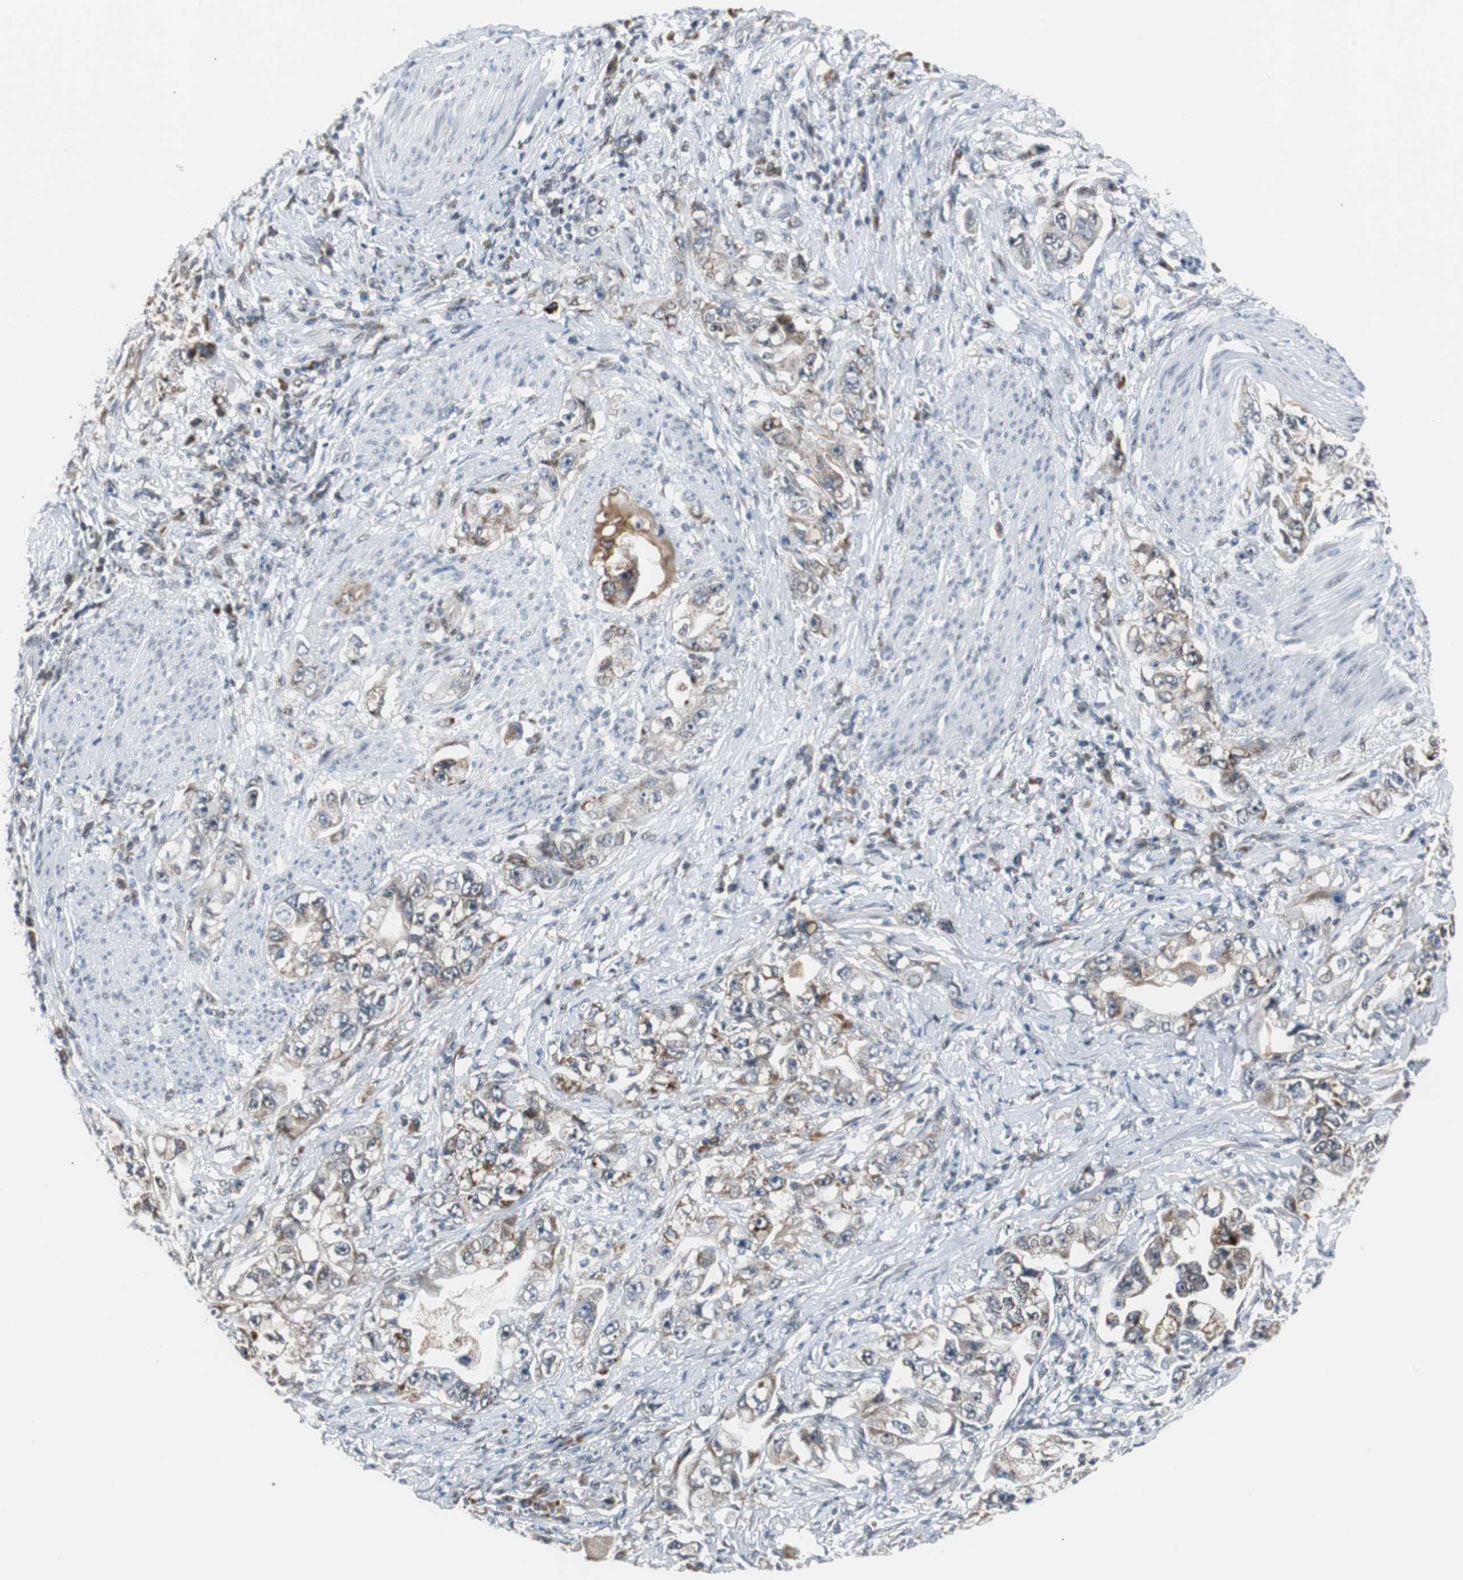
{"staining": {"intensity": "moderate", "quantity": "25%-75%", "location": "cytoplasmic/membranous,nuclear"}, "tissue": "stomach cancer", "cell_type": "Tumor cells", "image_type": "cancer", "snomed": [{"axis": "morphology", "description": "Adenocarcinoma, NOS"}, {"axis": "topography", "description": "Stomach, lower"}], "caption": "The immunohistochemical stain labels moderate cytoplasmic/membranous and nuclear staining in tumor cells of adenocarcinoma (stomach) tissue. The staining was performed using DAB (3,3'-diaminobenzidine) to visualize the protein expression in brown, while the nuclei were stained in blue with hematoxylin (Magnification: 20x).", "gene": "ZHX2", "patient": {"sex": "female", "age": 93}}